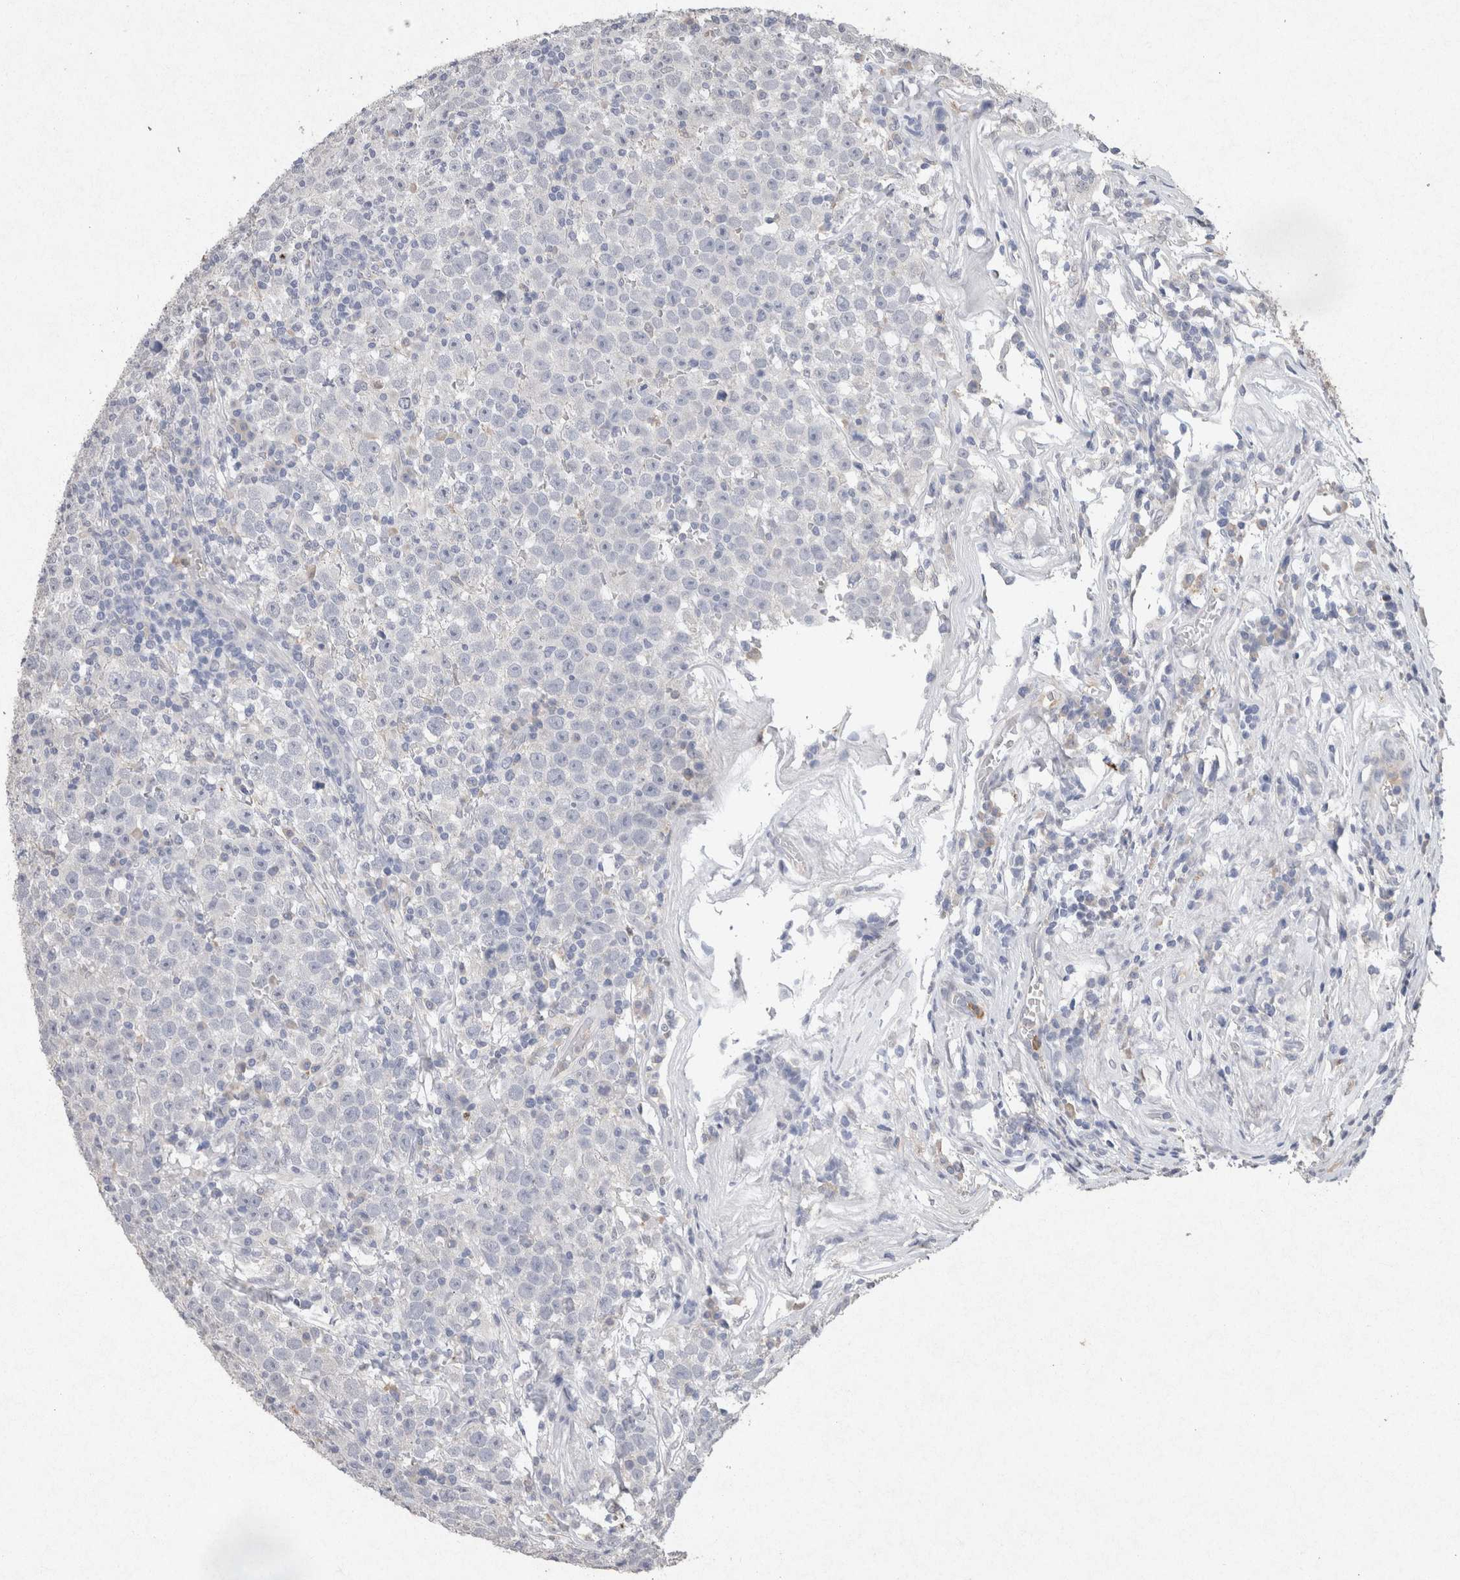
{"staining": {"intensity": "negative", "quantity": "none", "location": "none"}, "tissue": "testis cancer", "cell_type": "Tumor cells", "image_type": "cancer", "snomed": [{"axis": "morphology", "description": "Seminoma, NOS"}, {"axis": "topography", "description": "Testis"}], "caption": "Immunohistochemical staining of human seminoma (testis) displays no significant positivity in tumor cells. The staining was performed using DAB (3,3'-diaminobenzidine) to visualize the protein expression in brown, while the nuclei were stained in blue with hematoxylin (Magnification: 20x).", "gene": "FABP7", "patient": {"sex": "male", "age": 43}}